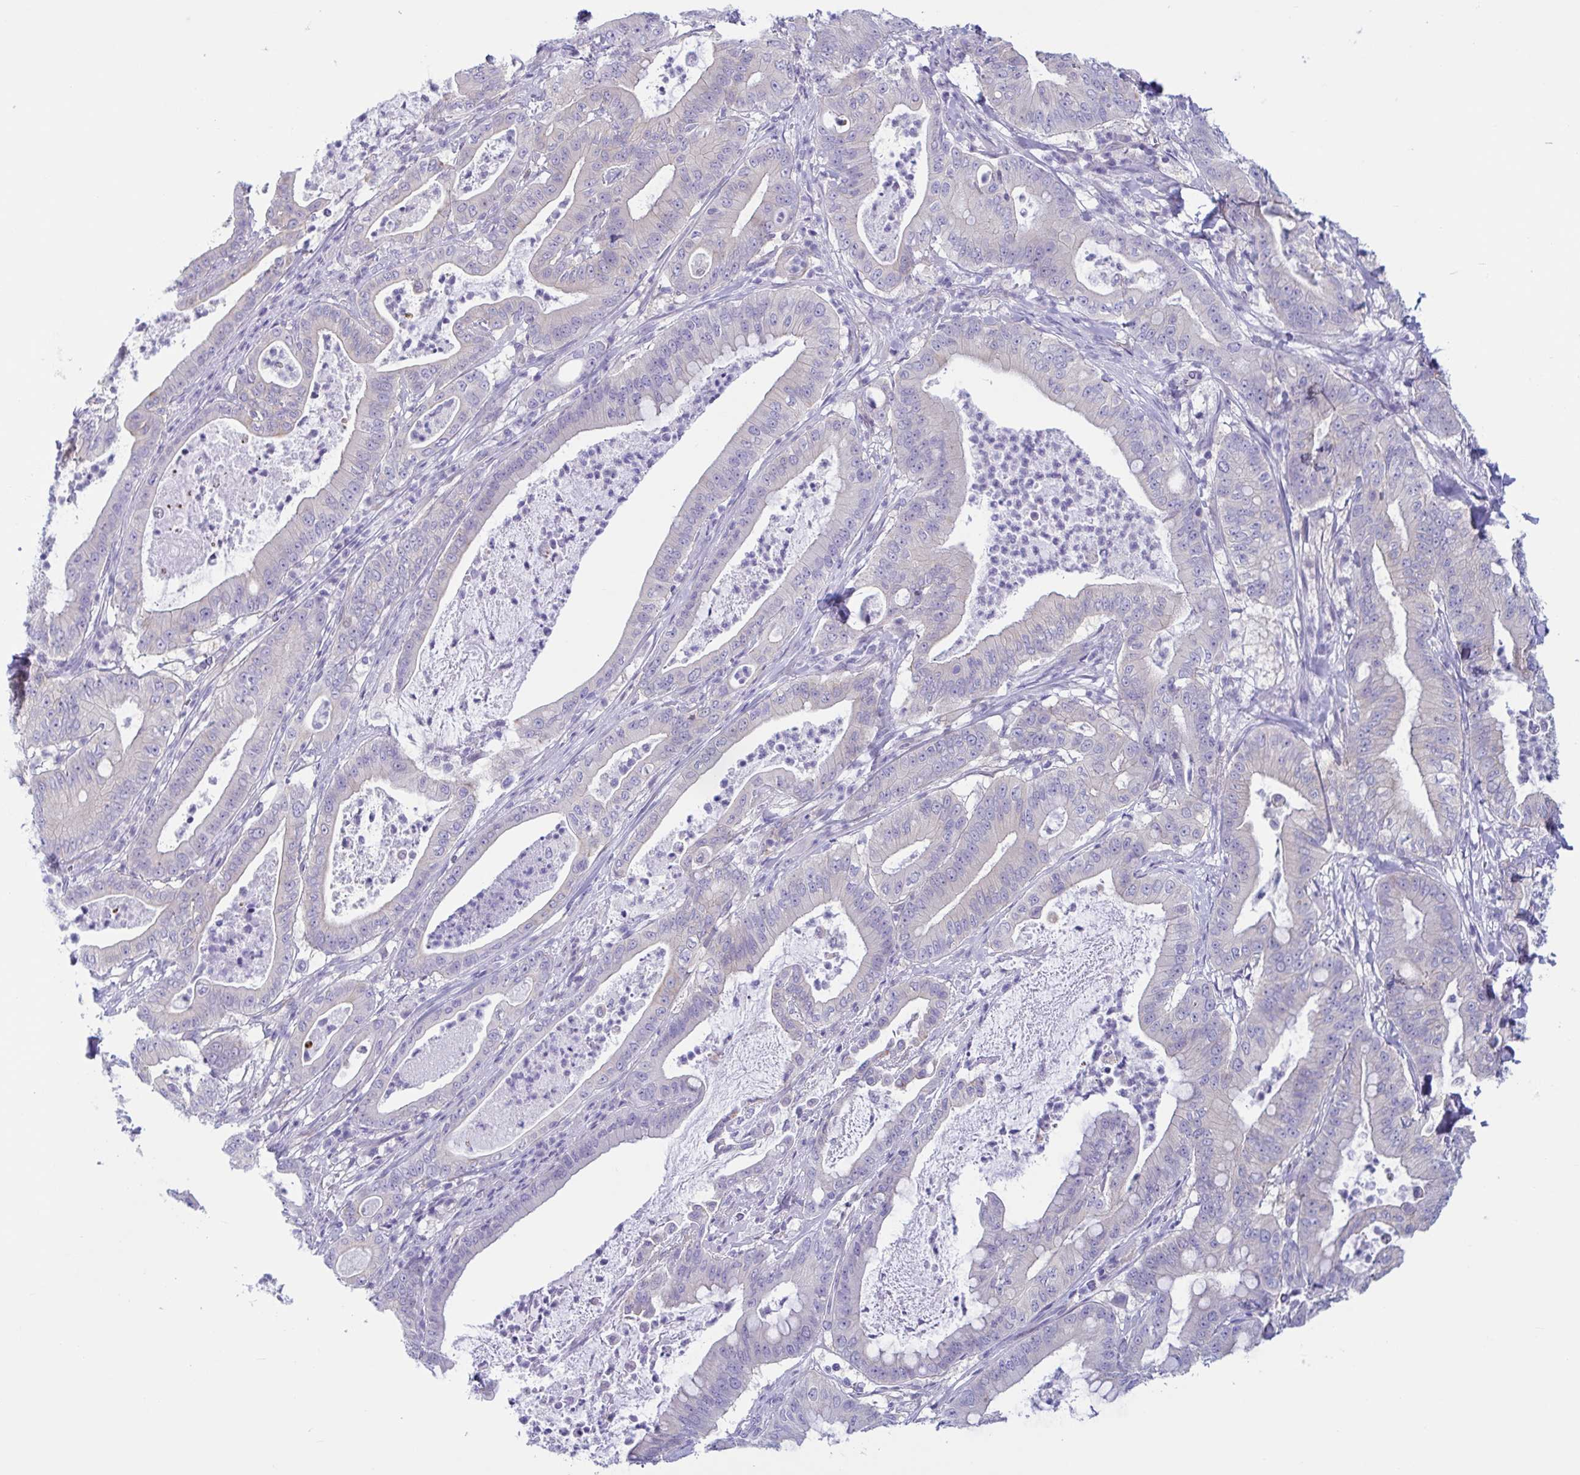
{"staining": {"intensity": "negative", "quantity": "none", "location": "none"}, "tissue": "pancreatic cancer", "cell_type": "Tumor cells", "image_type": "cancer", "snomed": [{"axis": "morphology", "description": "Adenocarcinoma, NOS"}, {"axis": "topography", "description": "Pancreas"}], "caption": "There is no significant expression in tumor cells of pancreatic adenocarcinoma.", "gene": "TNNI2", "patient": {"sex": "male", "age": 71}}